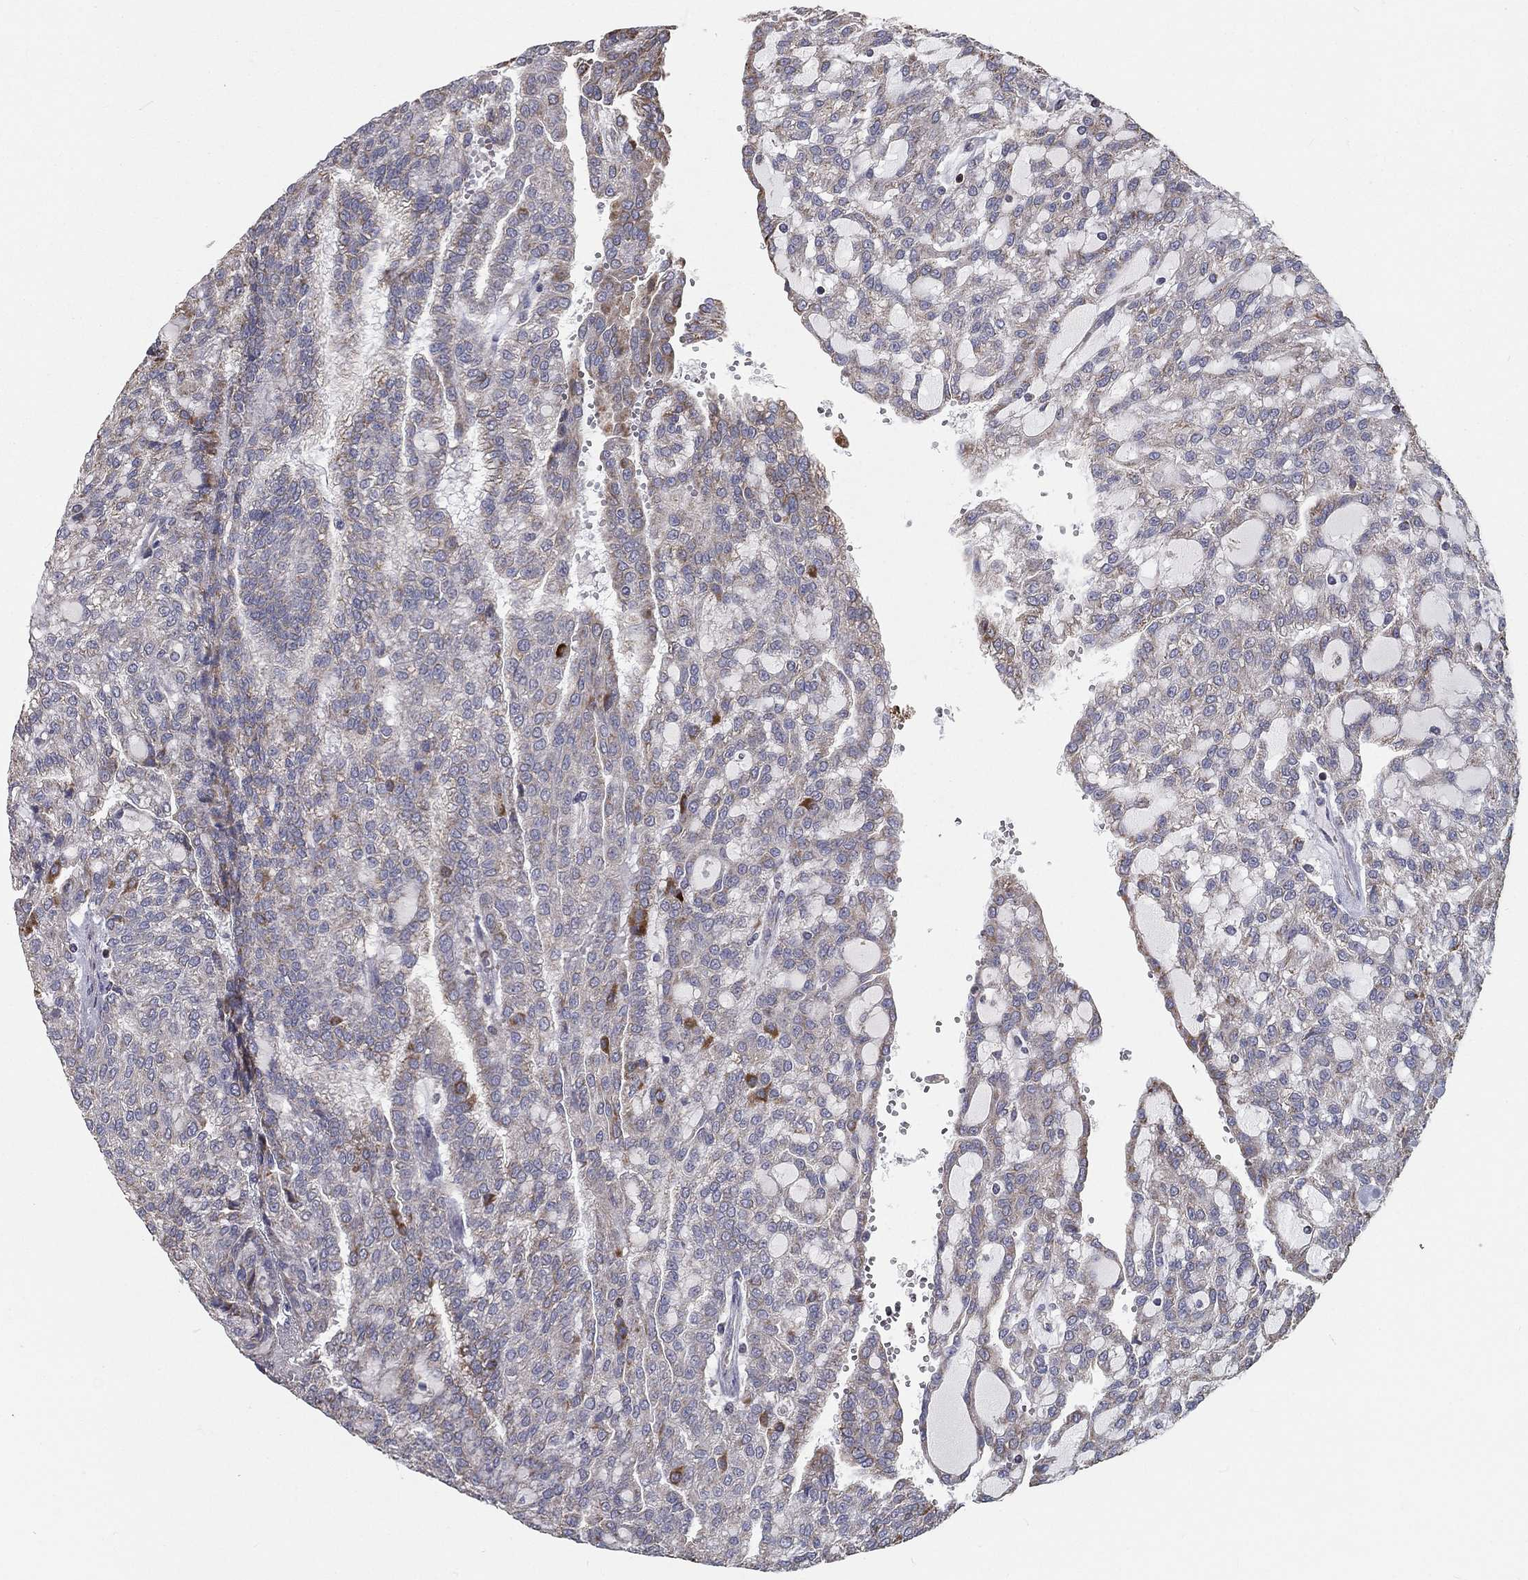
{"staining": {"intensity": "weak", "quantity": "<25%", "location": "cytoplasmic/membranous"}, "tissue": "renal cancer", "cell_type": "Tumor cells", "image_type": "cancer", "snomed": [{"axis": "morphology", "description": "Adenocarcinoma, NOS"}, {"axis": "topography", "description": "Kidney"}], "caption": "An image of human adenocarcinoma (renal) is negative for staining in tumor cells. (DAB immunohistochemistry, high magnification).", "gene": "HADH", "patient": {"sex": "male", "age": 63}}